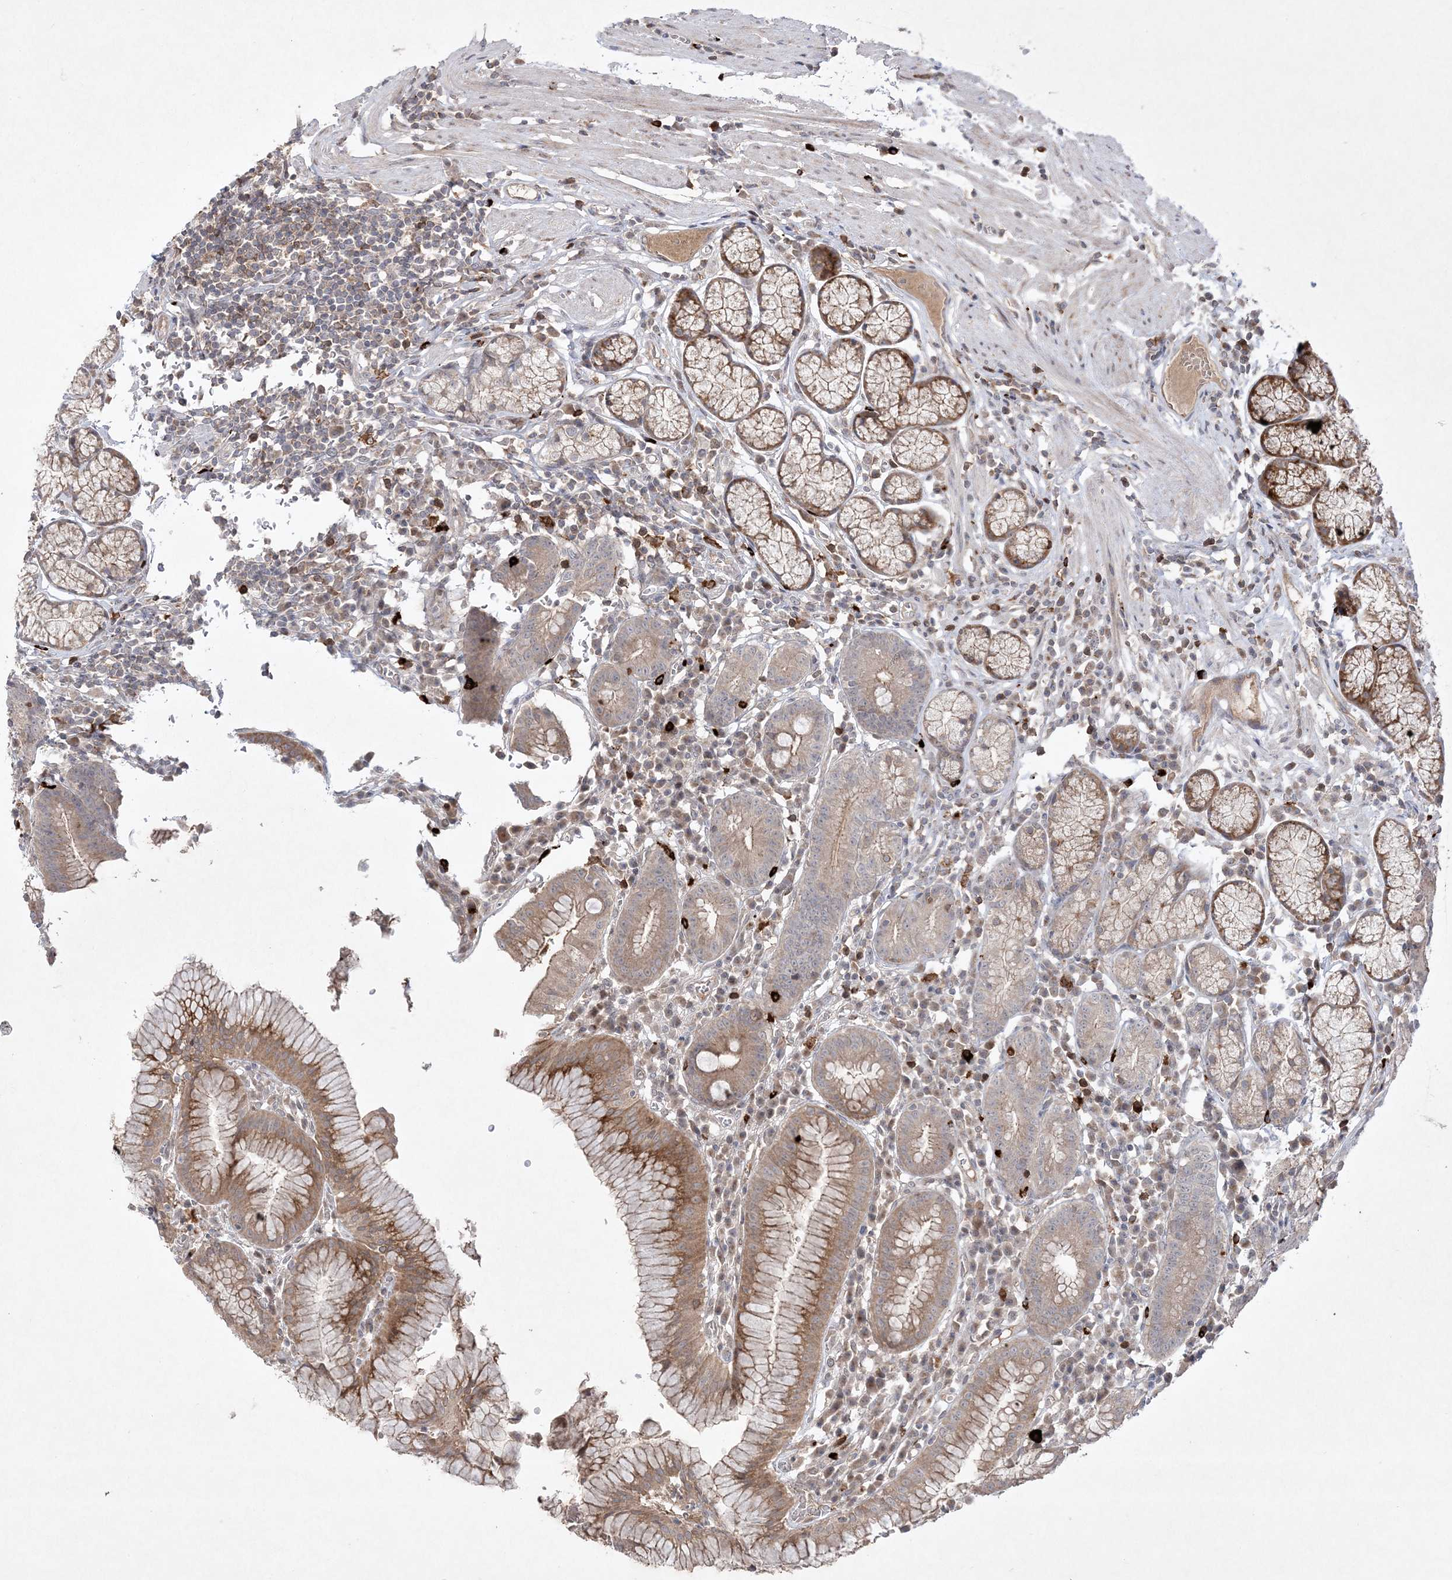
{"staining": {"intensity": "moderate", "quantity": "25%-75%", "location": "cytoplasmic/membranous"}, "tissue": "stomach", "cell_type": "Glandular cells", "image_type": "normal", "snomed": [{"axis": "morphology", "description": "Normal tissue, NOS"}, {"axis": "topography", "description": "Stomach"}], "caption": "High-power microscopy captured an immunohistochemistry (IHC) micrograph of benign stomach, revealing moderate cytoplasmic/membranous expression in approximately 25%-75% of glandular cells. Nuclei are stained in blue.", "gene": "CLNK", "patient": {"sex": "male", "age": 55}}